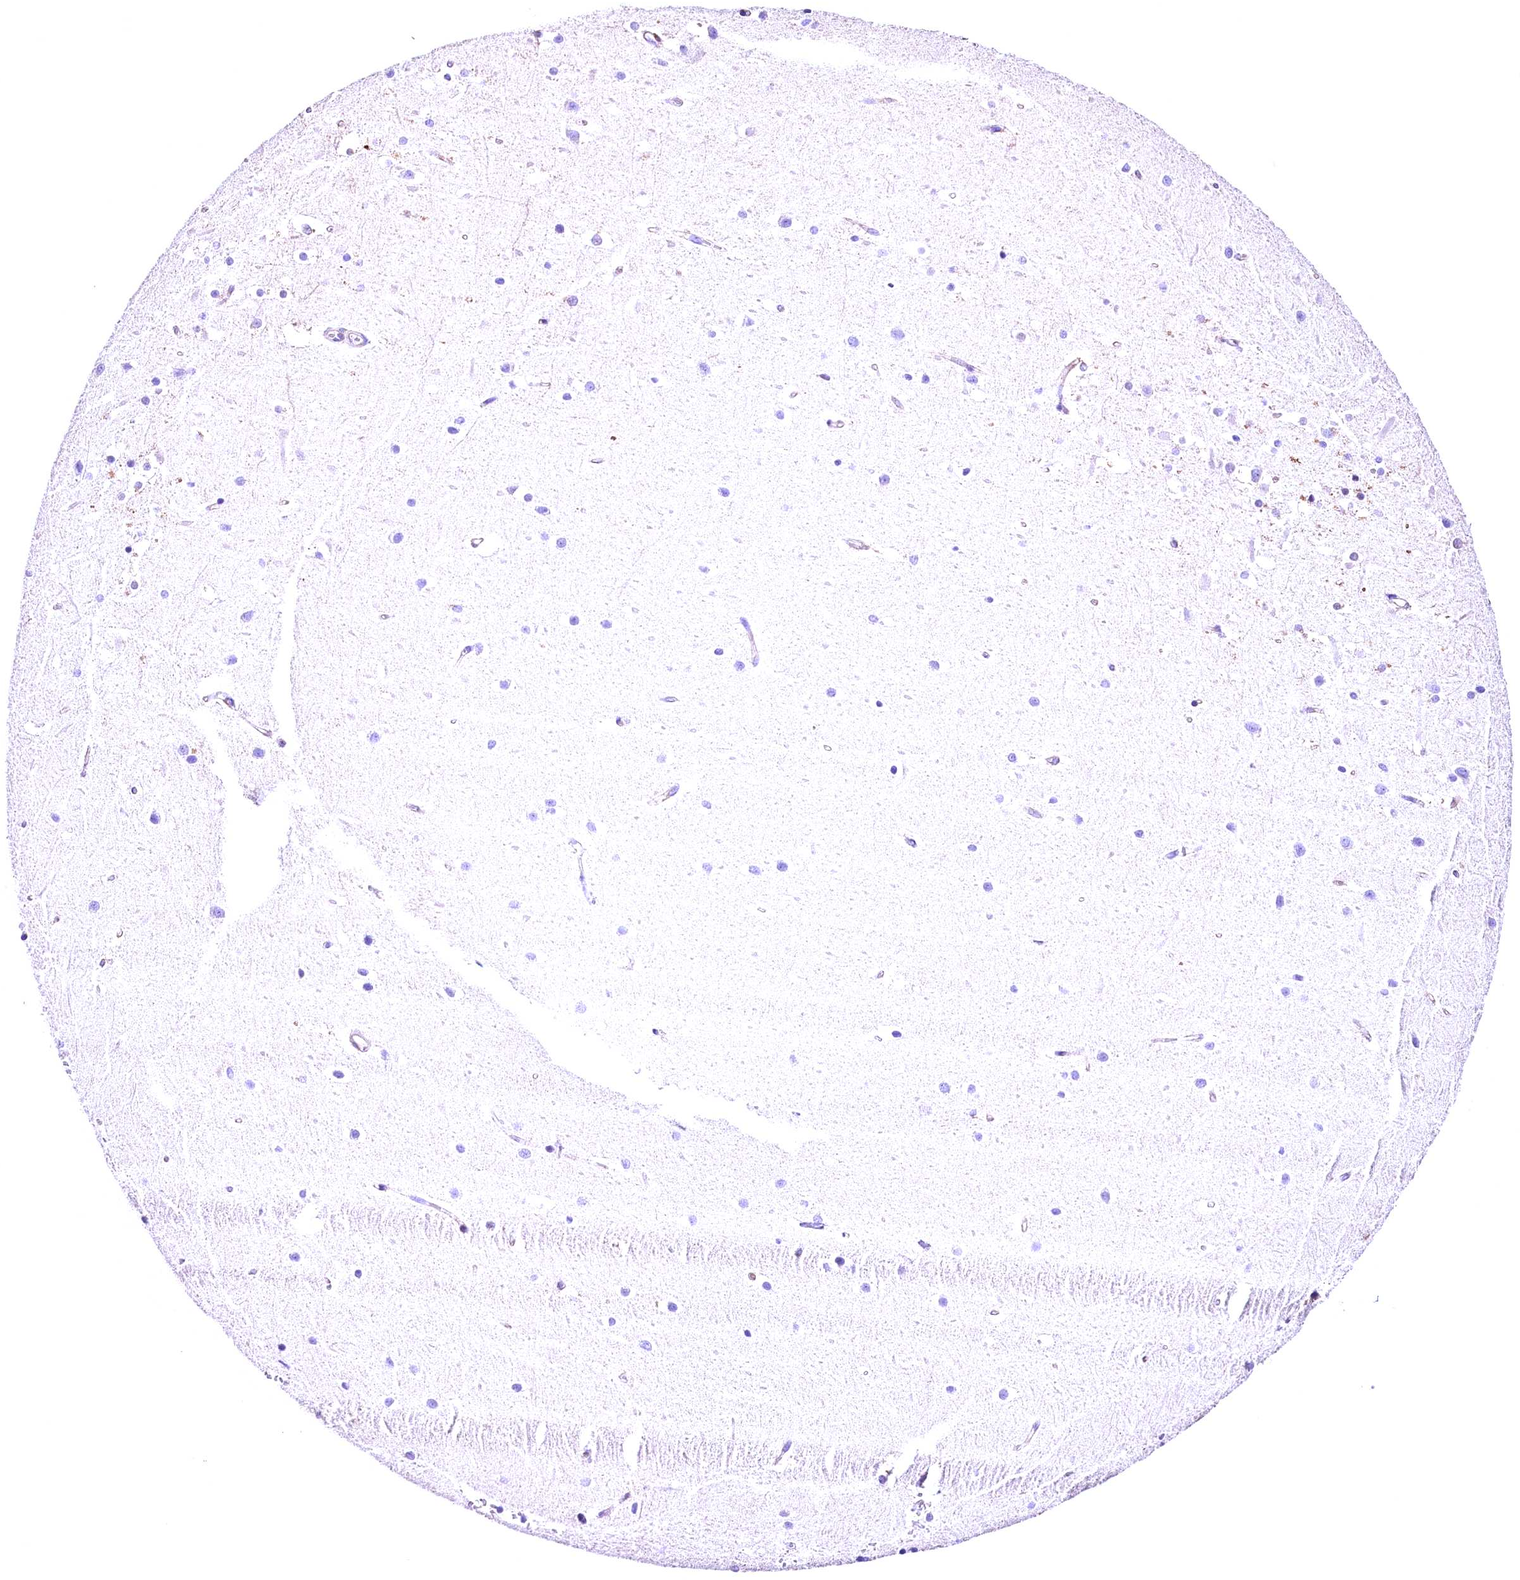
{"staining": {"intensity": "negative", "quantity": "none", "location": "none"}, "tissue": "cerebellum", "cell_type": "Cells in granular layer", "image_type": "normal", "snomed": [{"axis": "morphology", "description": "Normal tissue, NOS"}, {"axis": "topography", "description": "Cerebellum"}], "caption": "An image of human cerebellum is negative for staining in cells in granular layer. The staining is performed using DAB brown chromogen with nuclei counter-stained in using hematoxylin.", "gene": "ACAA2", "patient": {"sex": "male", "age": 54}}